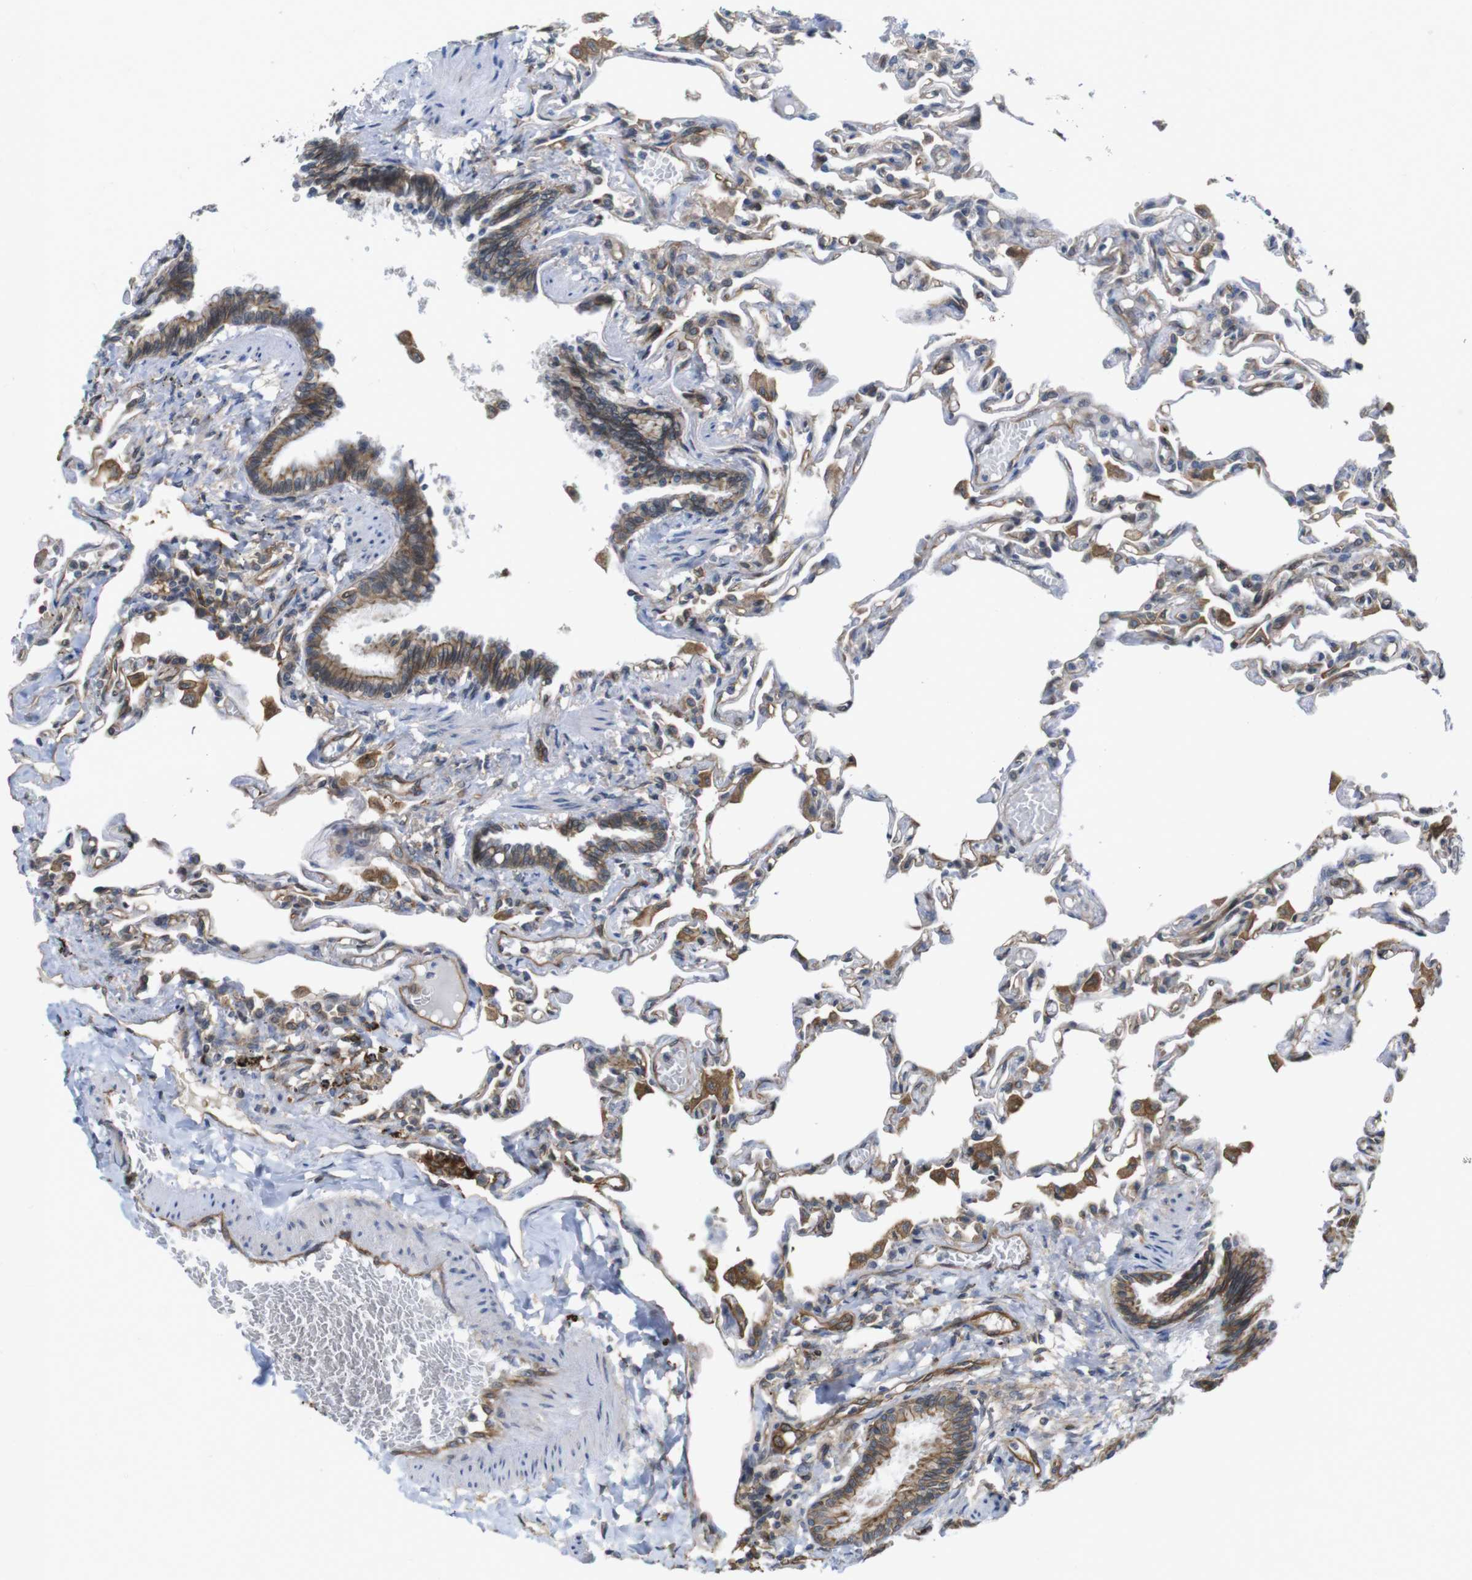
{"staining": {"intensity": "moderate", "quantity": "25%-75%", "location": "cytoplasmic/membranous"}, "tissue": "lung", "cell_type": "Alveolar cells", "image_type": "normal", "snomed": [{"axis": "morphology", "description": "Normal tissue, NOS"}, {"axis": "topography", "description": "Lung"}], "caption": "Protein expression analysis of normal lung demonstrates moderate cytoplasmic/membranous expression in approximately 25%-75% of alveolar cells. (Stains: DAB in brown, nuclei in blue, Microscopy: brightfield microscopy at high magnification).", "gene": "ZDHHC5", "patient": {"sex": "male", "age": 21}}